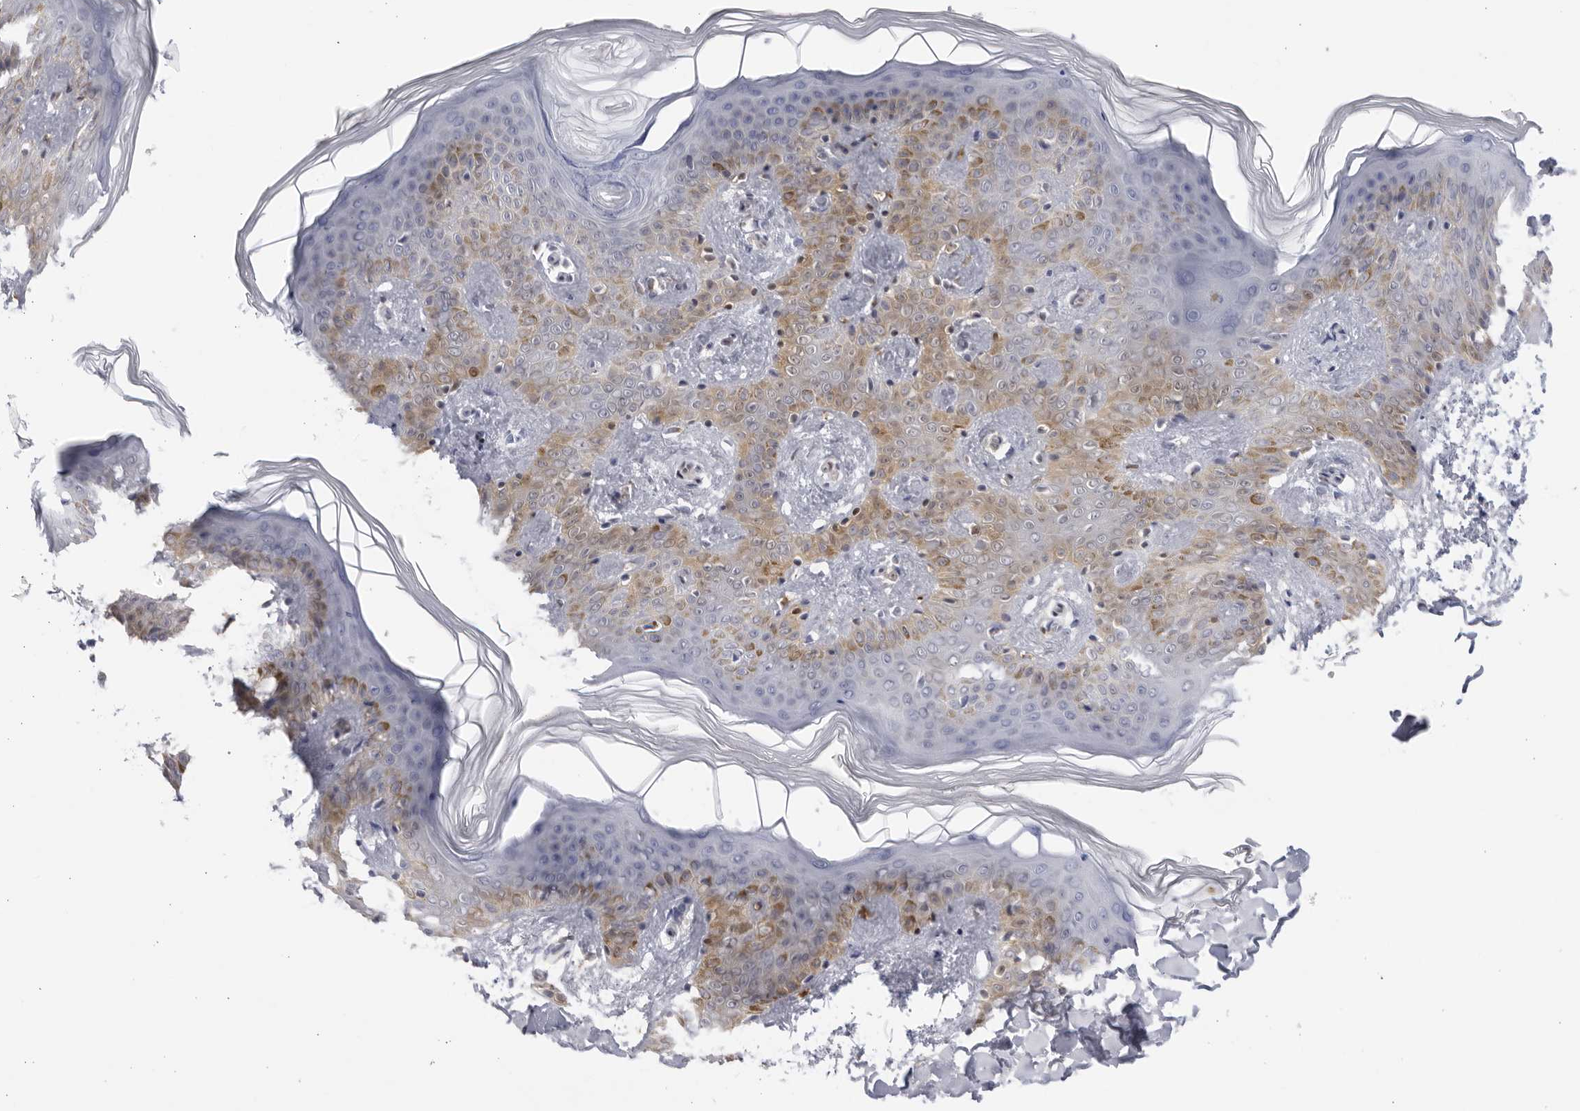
{"staining": {"intensity": "moderate", "quantity": "<25%", "location": "cytoplasmic/membranous"}, "tissue": "skin", "cell_type": "Keratinocytes", "image_type": "normal", "snomed": [{"axis": "morphology", "description": "Normal tissue, NOS"}, {"axis": "morphology", "description": "Neoplasm, benign, NOS"}, {"axis": "topography", "description": "Skin"}, {"axis": "topography", "description": "Soft tissue"}], "caption": "Immunohistochemical staining of normal human skin demonstrates <25% levels of moderate cytoplasmic/membranous protein staining in approximately <25% of keratinocytes. (DAB IHC, brown staining for protein, blue staining for nuclei).", "gene": "CNBD1", "patient": {"sex": "male", "age": 26}}